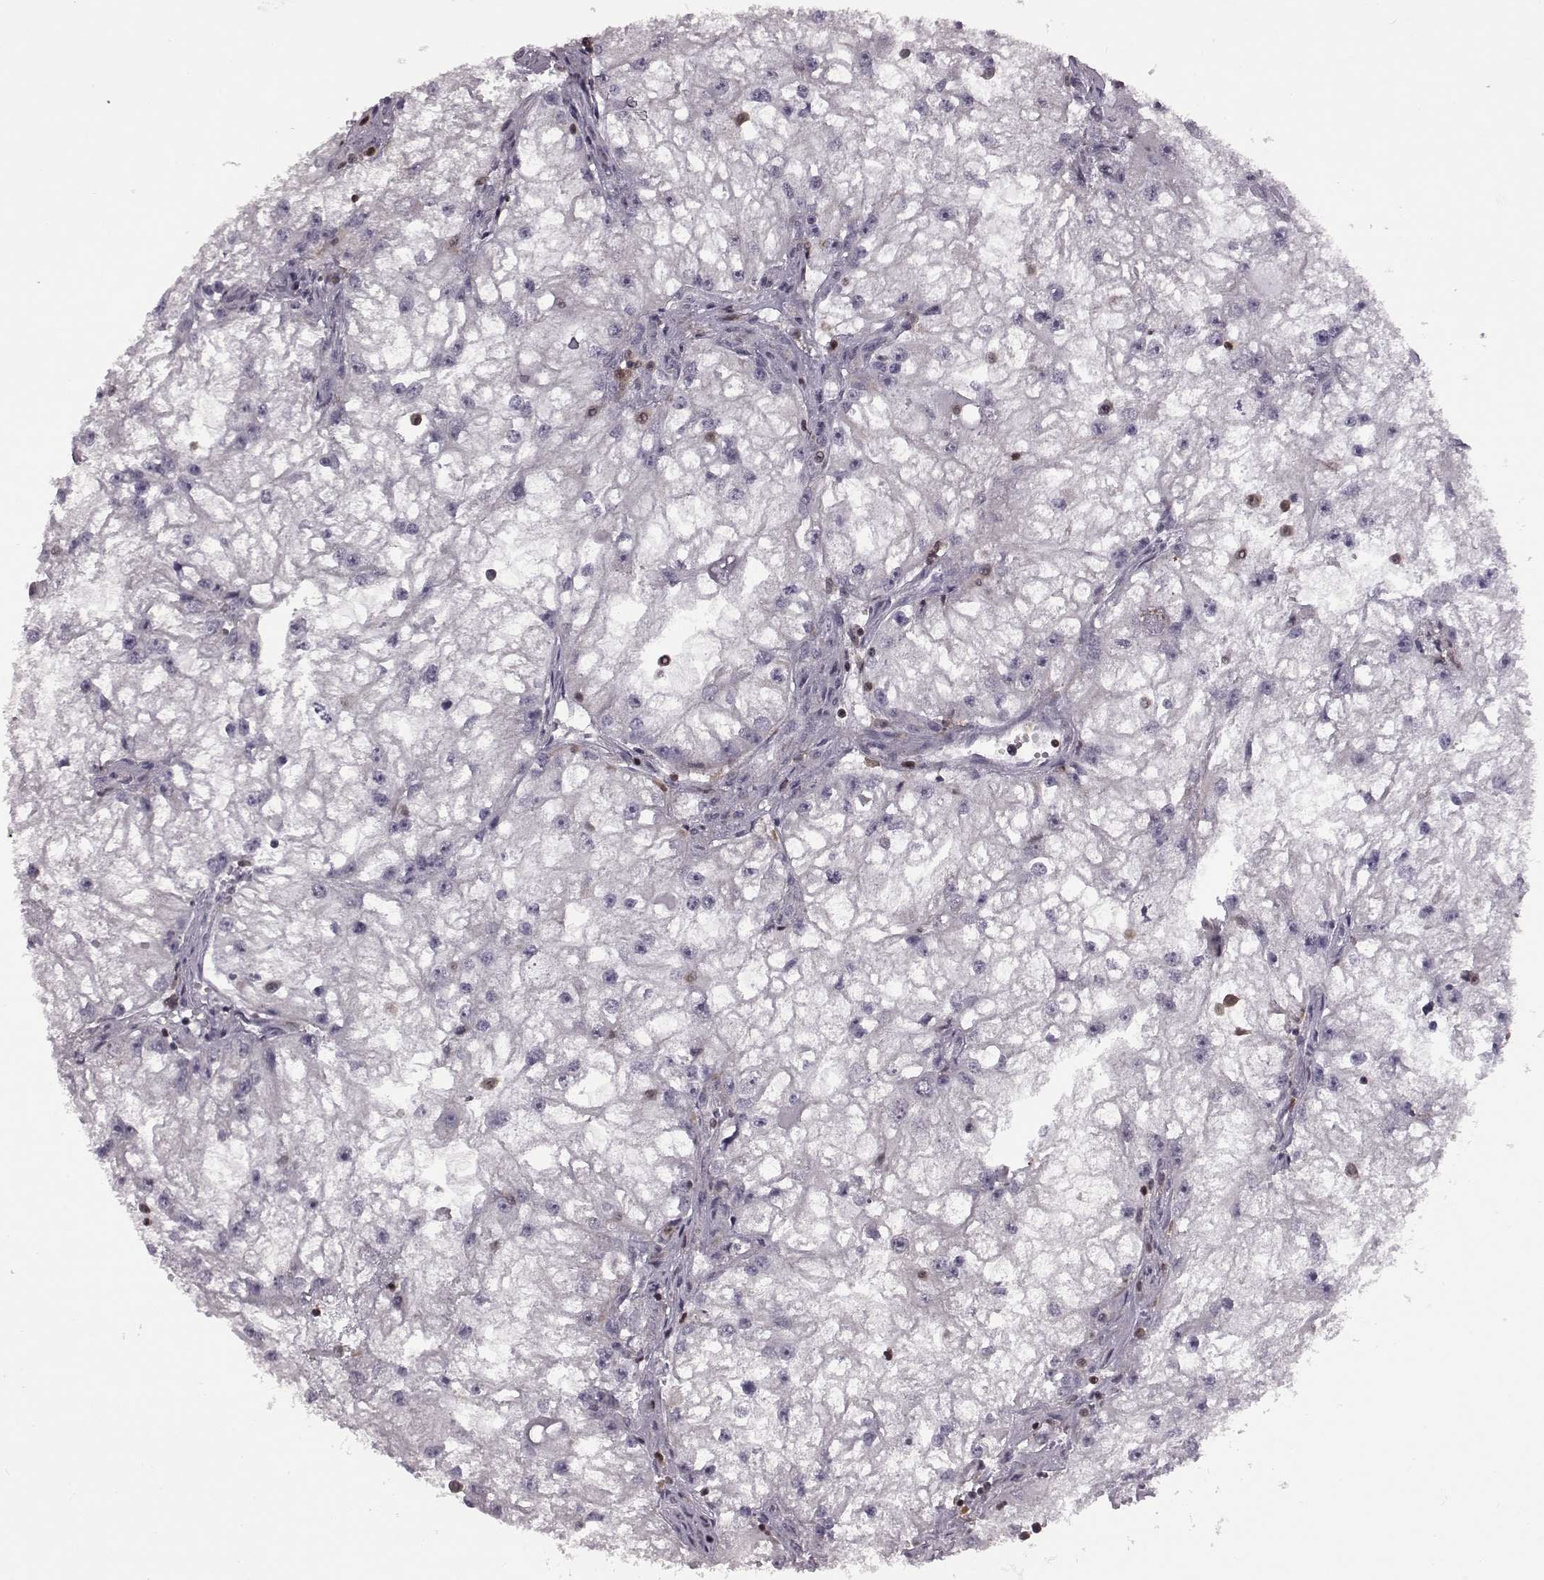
{"staining": {"intensity": "negative", "quantity": "none", "location": "none"}, "tissue": "renal cancer", "cell_type": "Tumor cells", "image_type": "cancer", "snomed": [{"axis": "morphology", "description": "Adenocarcinoma, NOS"}, {"axis": "topography", "description": "Kidney"}], "caption": "DAB (3,3'-diaminobenzidine) immunohistochemical staining of renal cancer (adenocarcinoma) shows no significant positivity in tumor cells.", "gene": "DOK2", "patient": {"sex": "male", "age": 59}}